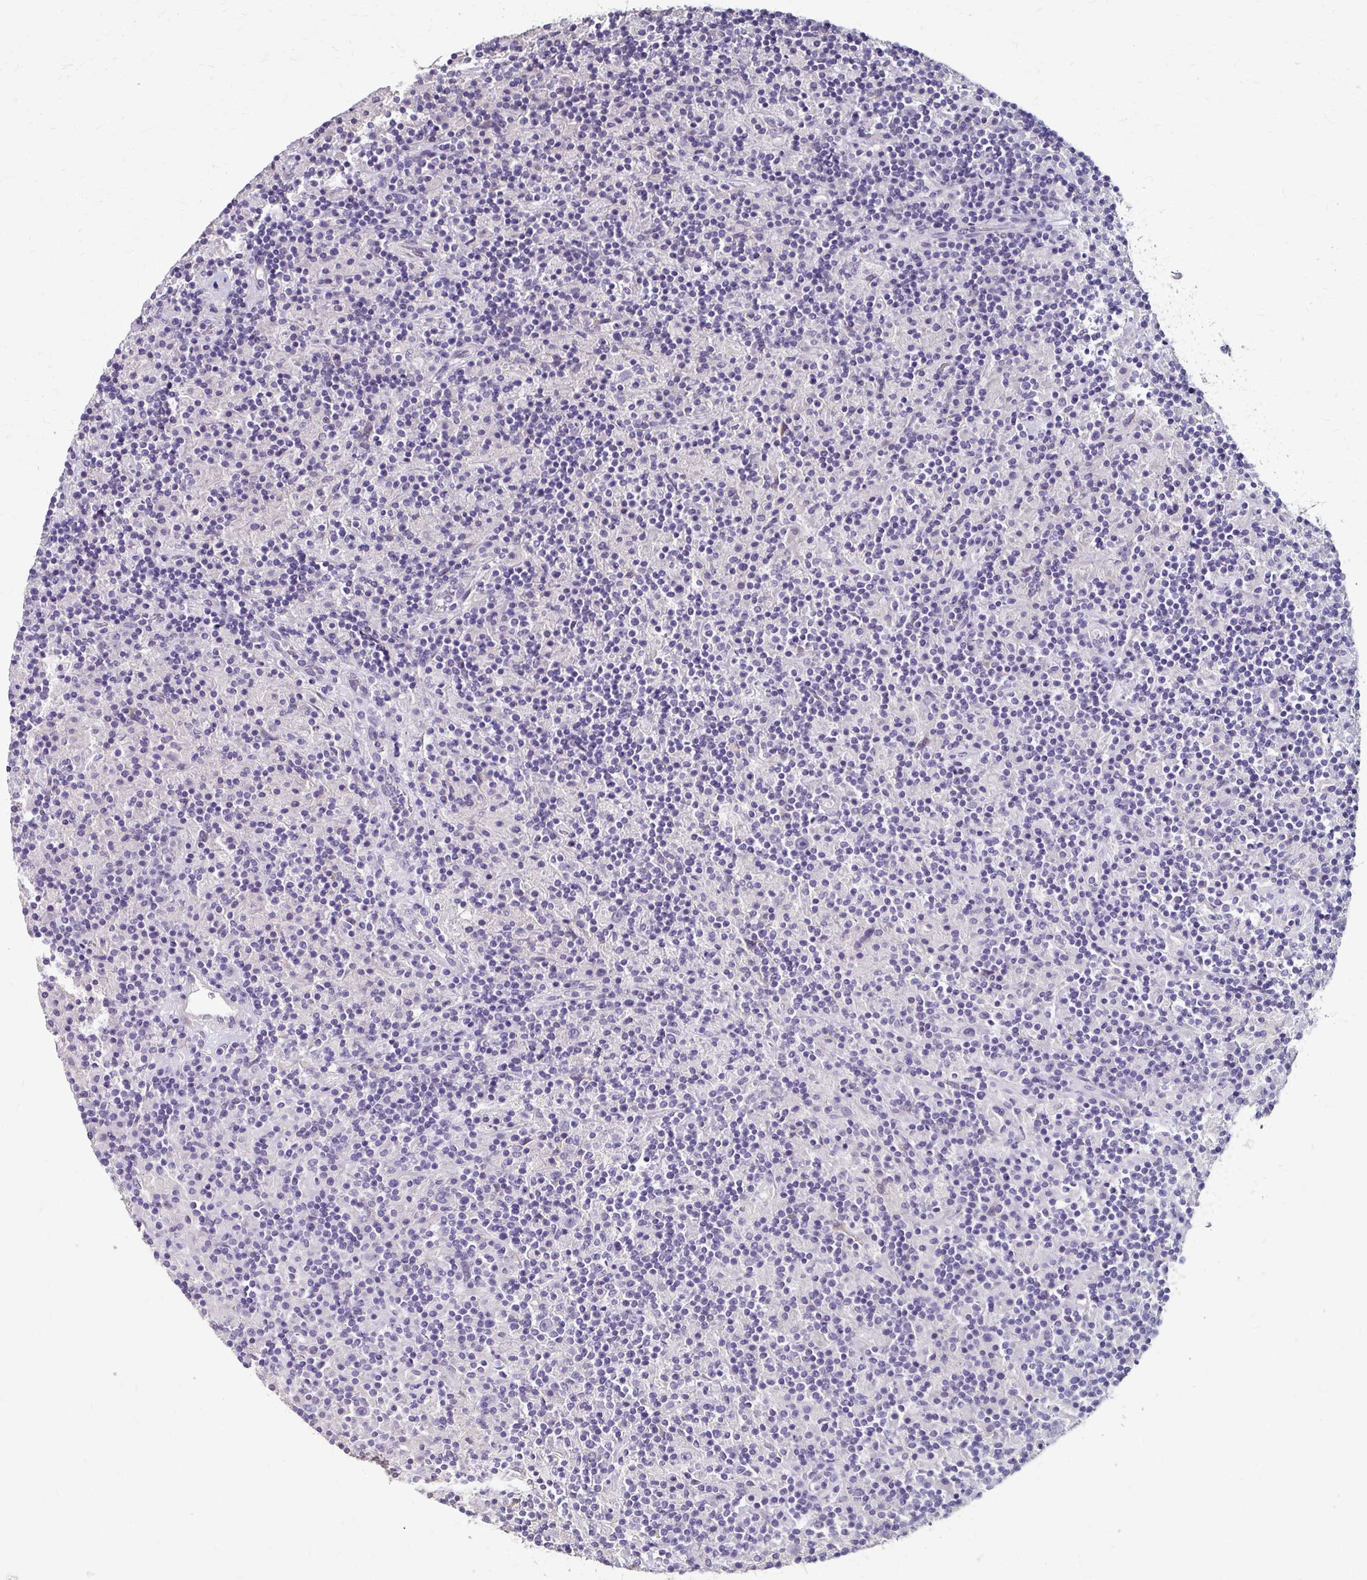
{"staining": {"intensity": "negative", "quantity": "none", "location": "none"}, "tissue": "lymphoma", "cell_type": "Tumor cells", "image_type": "cancer", "snomed": [{"axis": "morphology", "description": "Hodgkin's disease, NOS"}, {"axis": "topography", "description": "Lymph node"}], "caption": "Image shows no protein positivity in tumor cells of Hodgkin's disease tissue. The staining is performed using DAB (3,3'-diaminobenzidine) brown chromogen with nuclei counter-stained in using hematoxylin.", "gene": "KLHL24", "patient": {"sex": "male", "age": 70}}